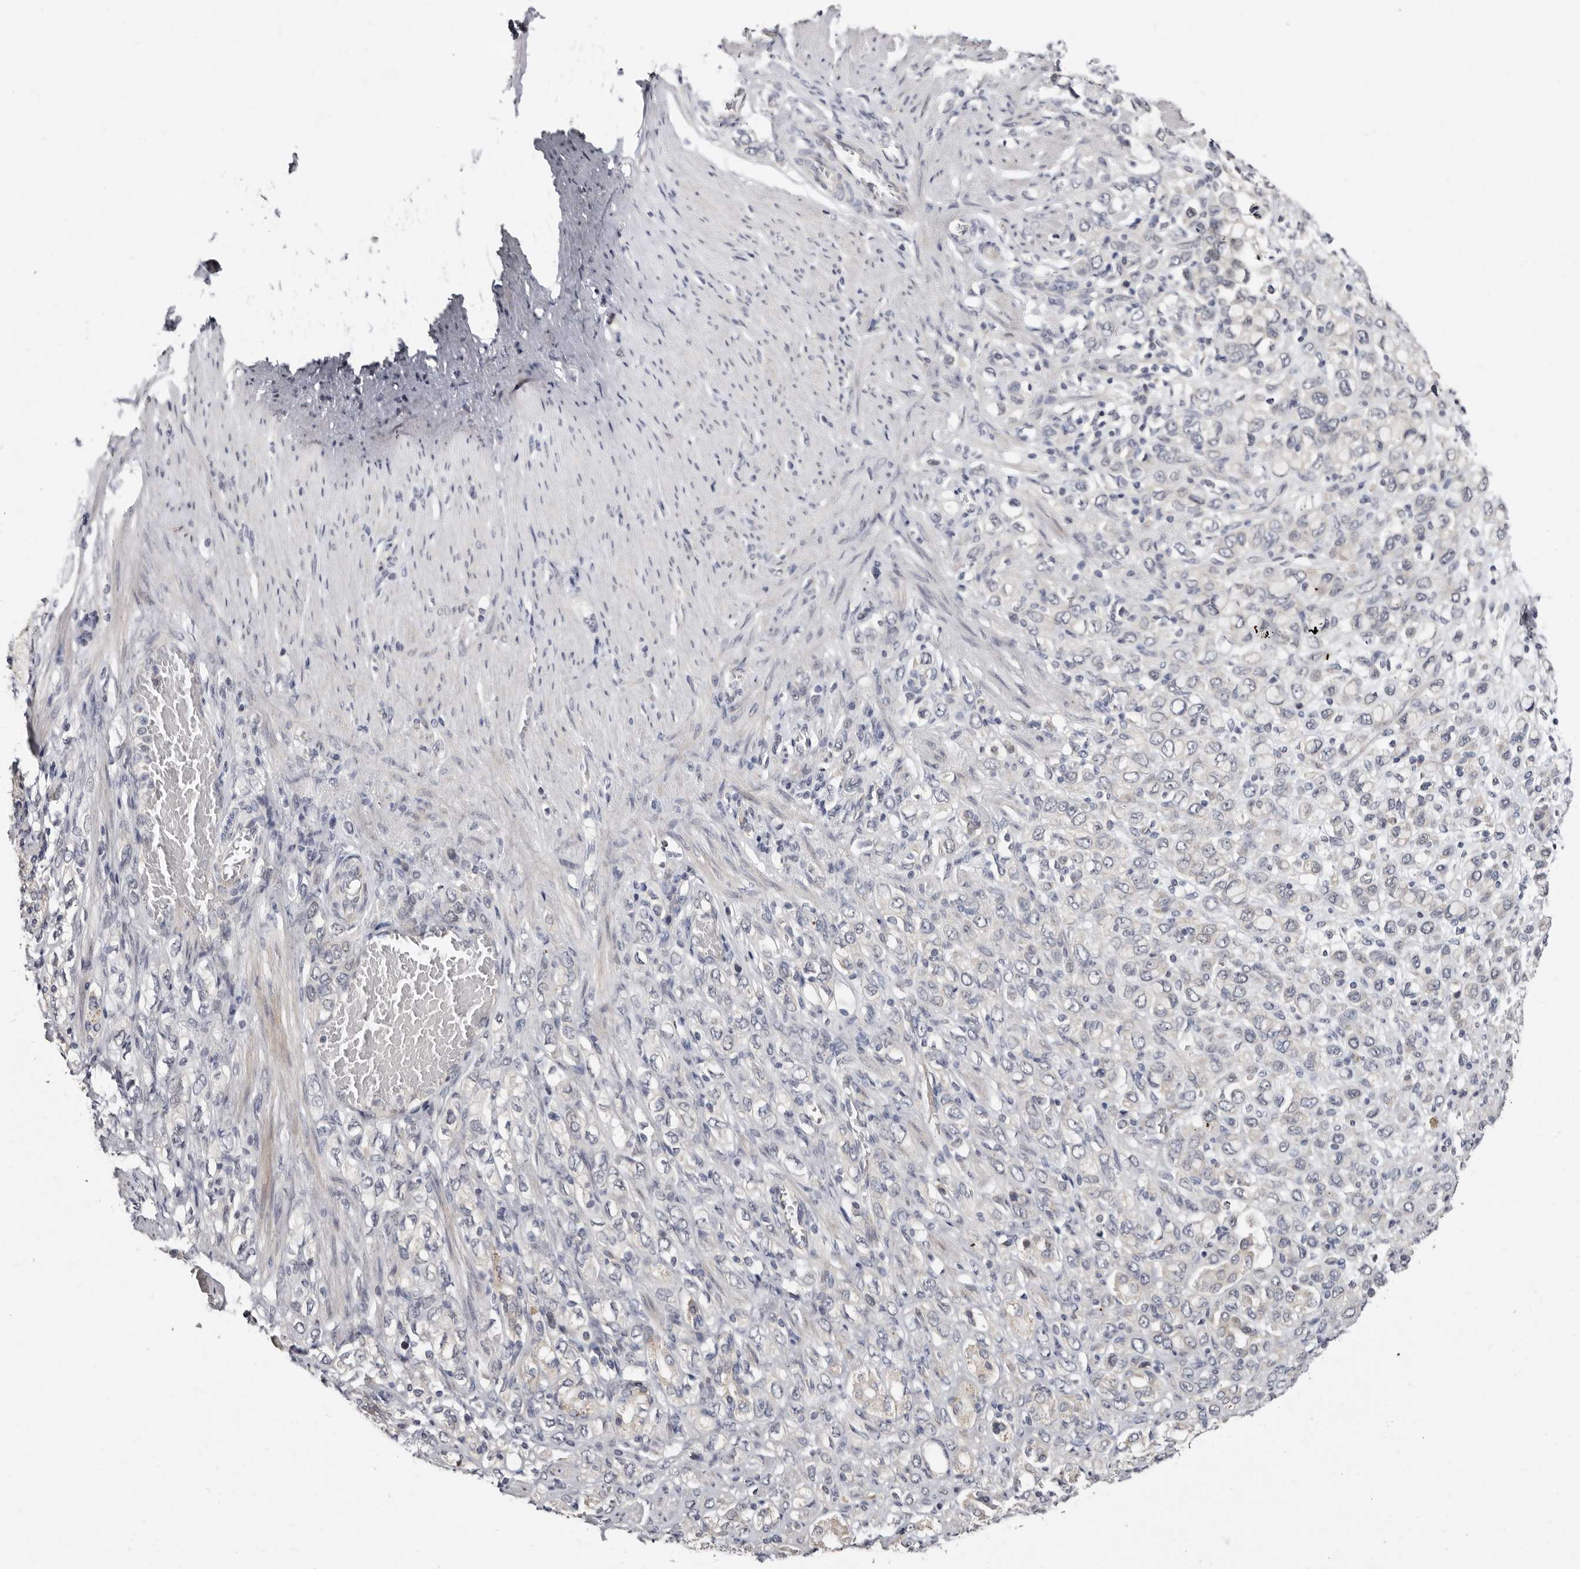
{"staining": {"intensity": "negative", "quantity": "none", "location": "none"}, "tissue": "stomach cancer", "cell_type": "Tumor cells", "image_type": "cancer", "snomed": [{"axis": "morphology", "description": "Adenocarcinoma, NOS"}, {"axis": "topography", "description": "Stomach"}], "caption": "High power microscopy micrograph of an IHC photomicrograph of stomach adenocarcinoma, revealing no significant expression in tumor cells. (Brightfield microscopy of DAB (3,3'-diaminobenzidine) IHC at high magnification).", "gene": "KLHL4", "patient": {"sex": "female", "age": 65}}